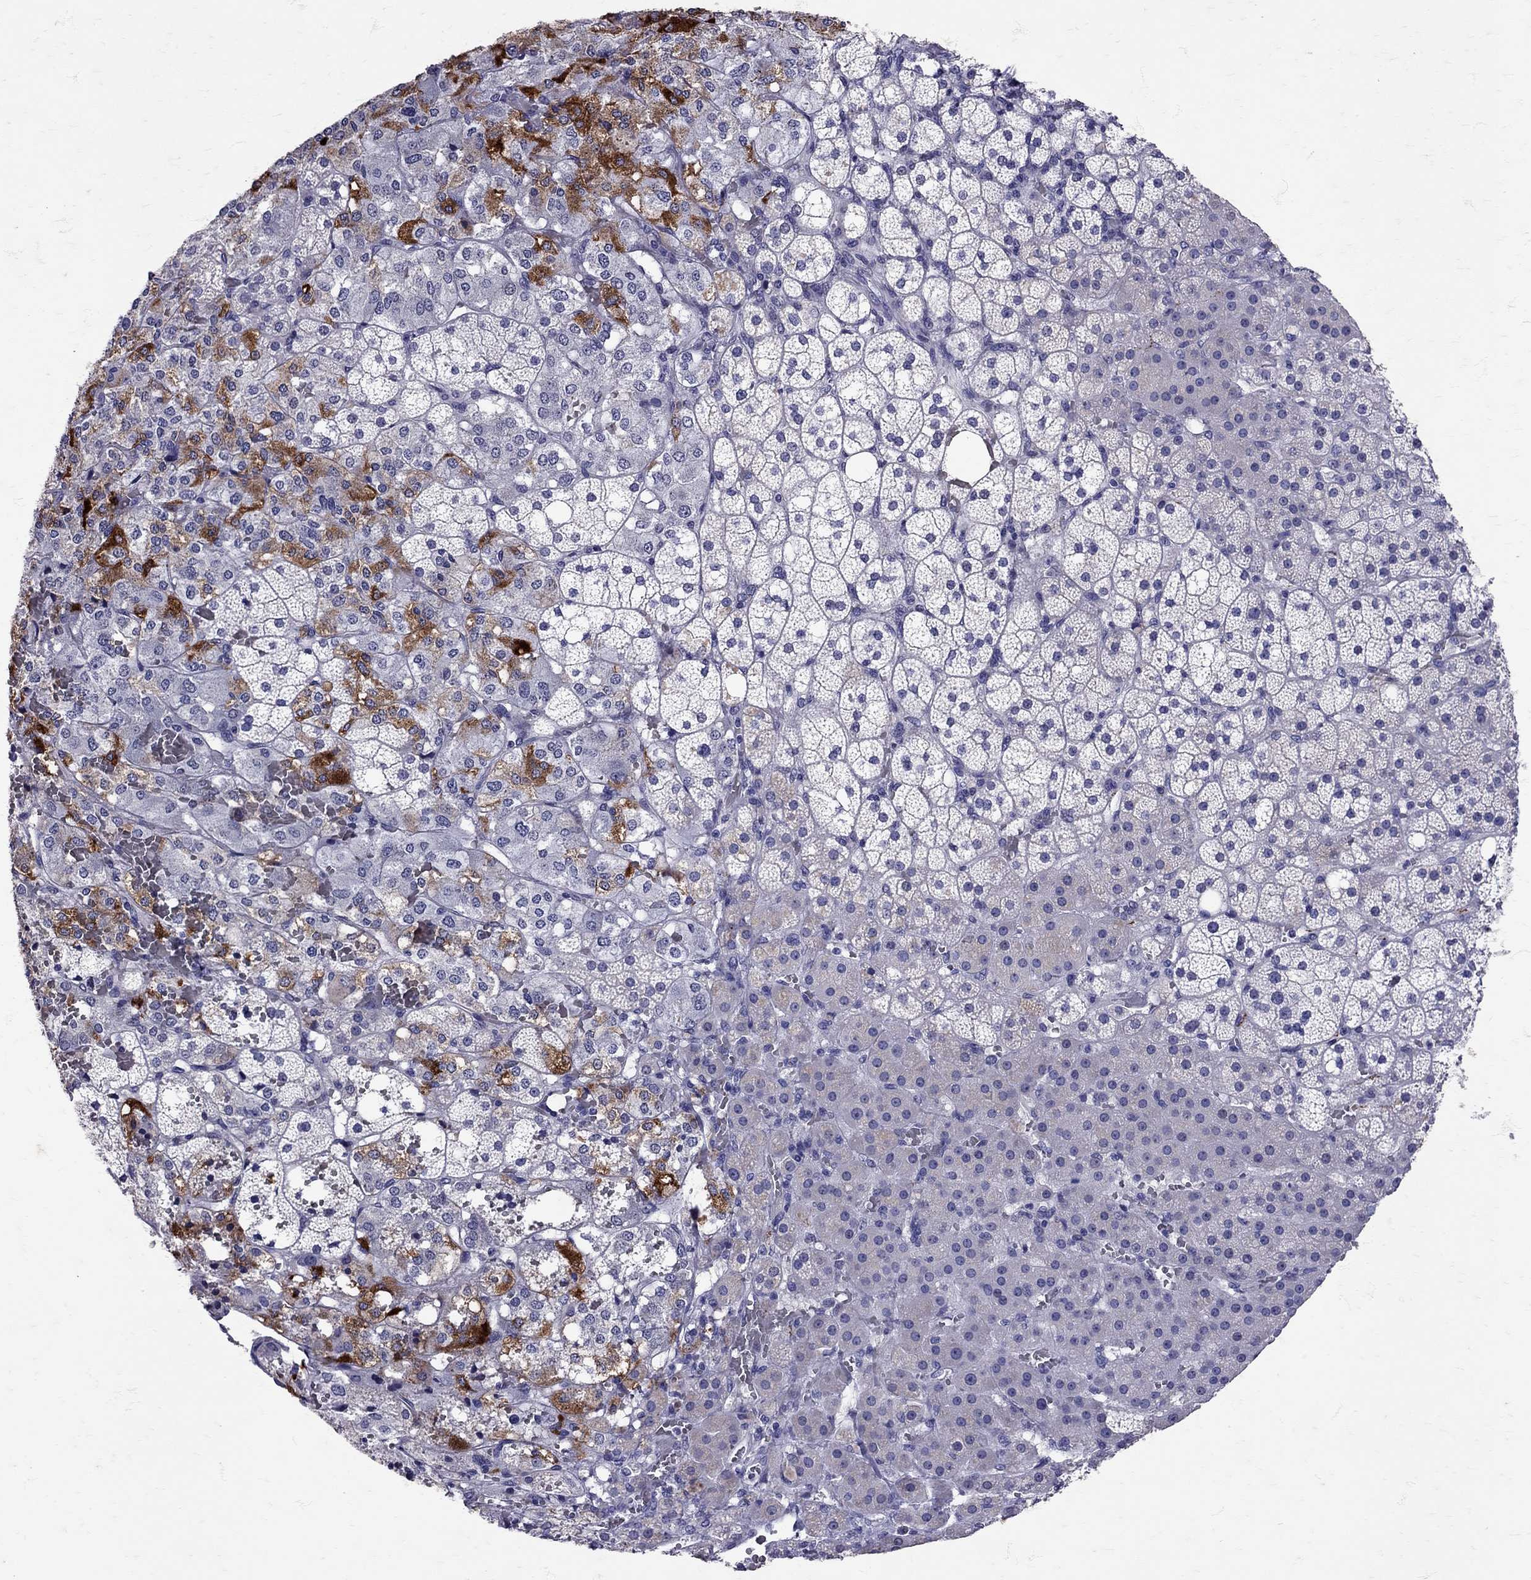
{"staining": {"intensity": "strong", "quantity": "<25%", "location": "cytoplasmic/membranous"}, "tissue": "adrenal gland", "cell_type": "Glandular cells", "image_type": "normal", "snomed": [{"axis": "morphology", "description": "Normal tissue, NOS"}, {"axis": "topography", "description": "Adrenal gland"}], "caption": "Benign adrenal gland was stained to show a protein in brown. There is medium levels of strong cytoplasmic/membranous expression in approximately <25% of glandular cells. (Brightfield microscopy of DAB IHC at high magnification).", "gene": "SST", "patient": {"sex": "male", "age": 53}}